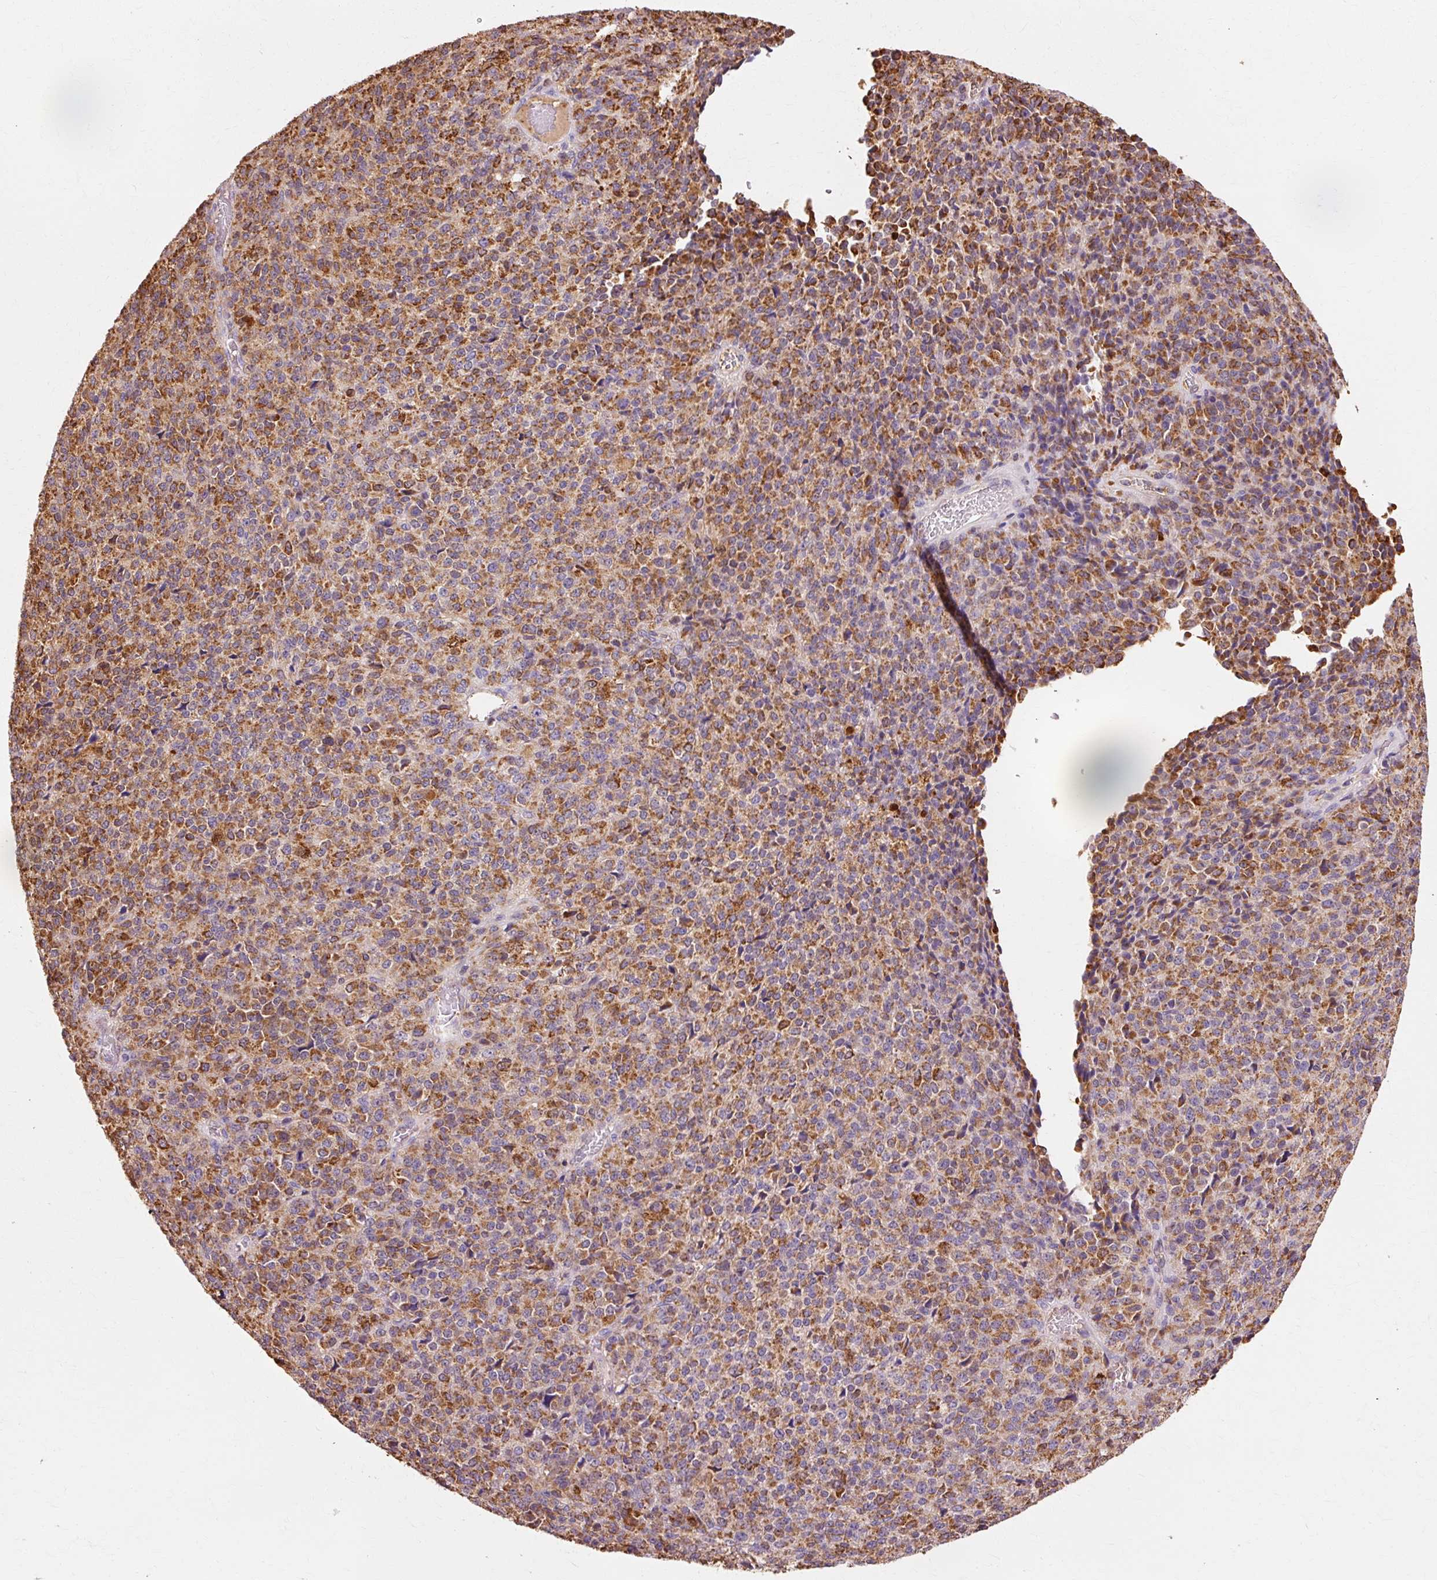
{"staining": {"intensity": "moderate", "quantity": ">75%", "location": "cytoplasmic/membranous"}, "tissue": "melanoma", "cell_type": "Tumor cells", "image_type": "cancer", "snomed": [{"axis": "morphology", "description": "Malignant melanoma, Metastatic site"}, {"axis": "topography", "description": "Brain"}], "caption": "Protein staining reveals moderate cytoplasmic/membranous positivity in approximately >75% of tumor cells in melanoma.", "gene": "GPX1", "patient": {"sex": "female", "age": 56}}